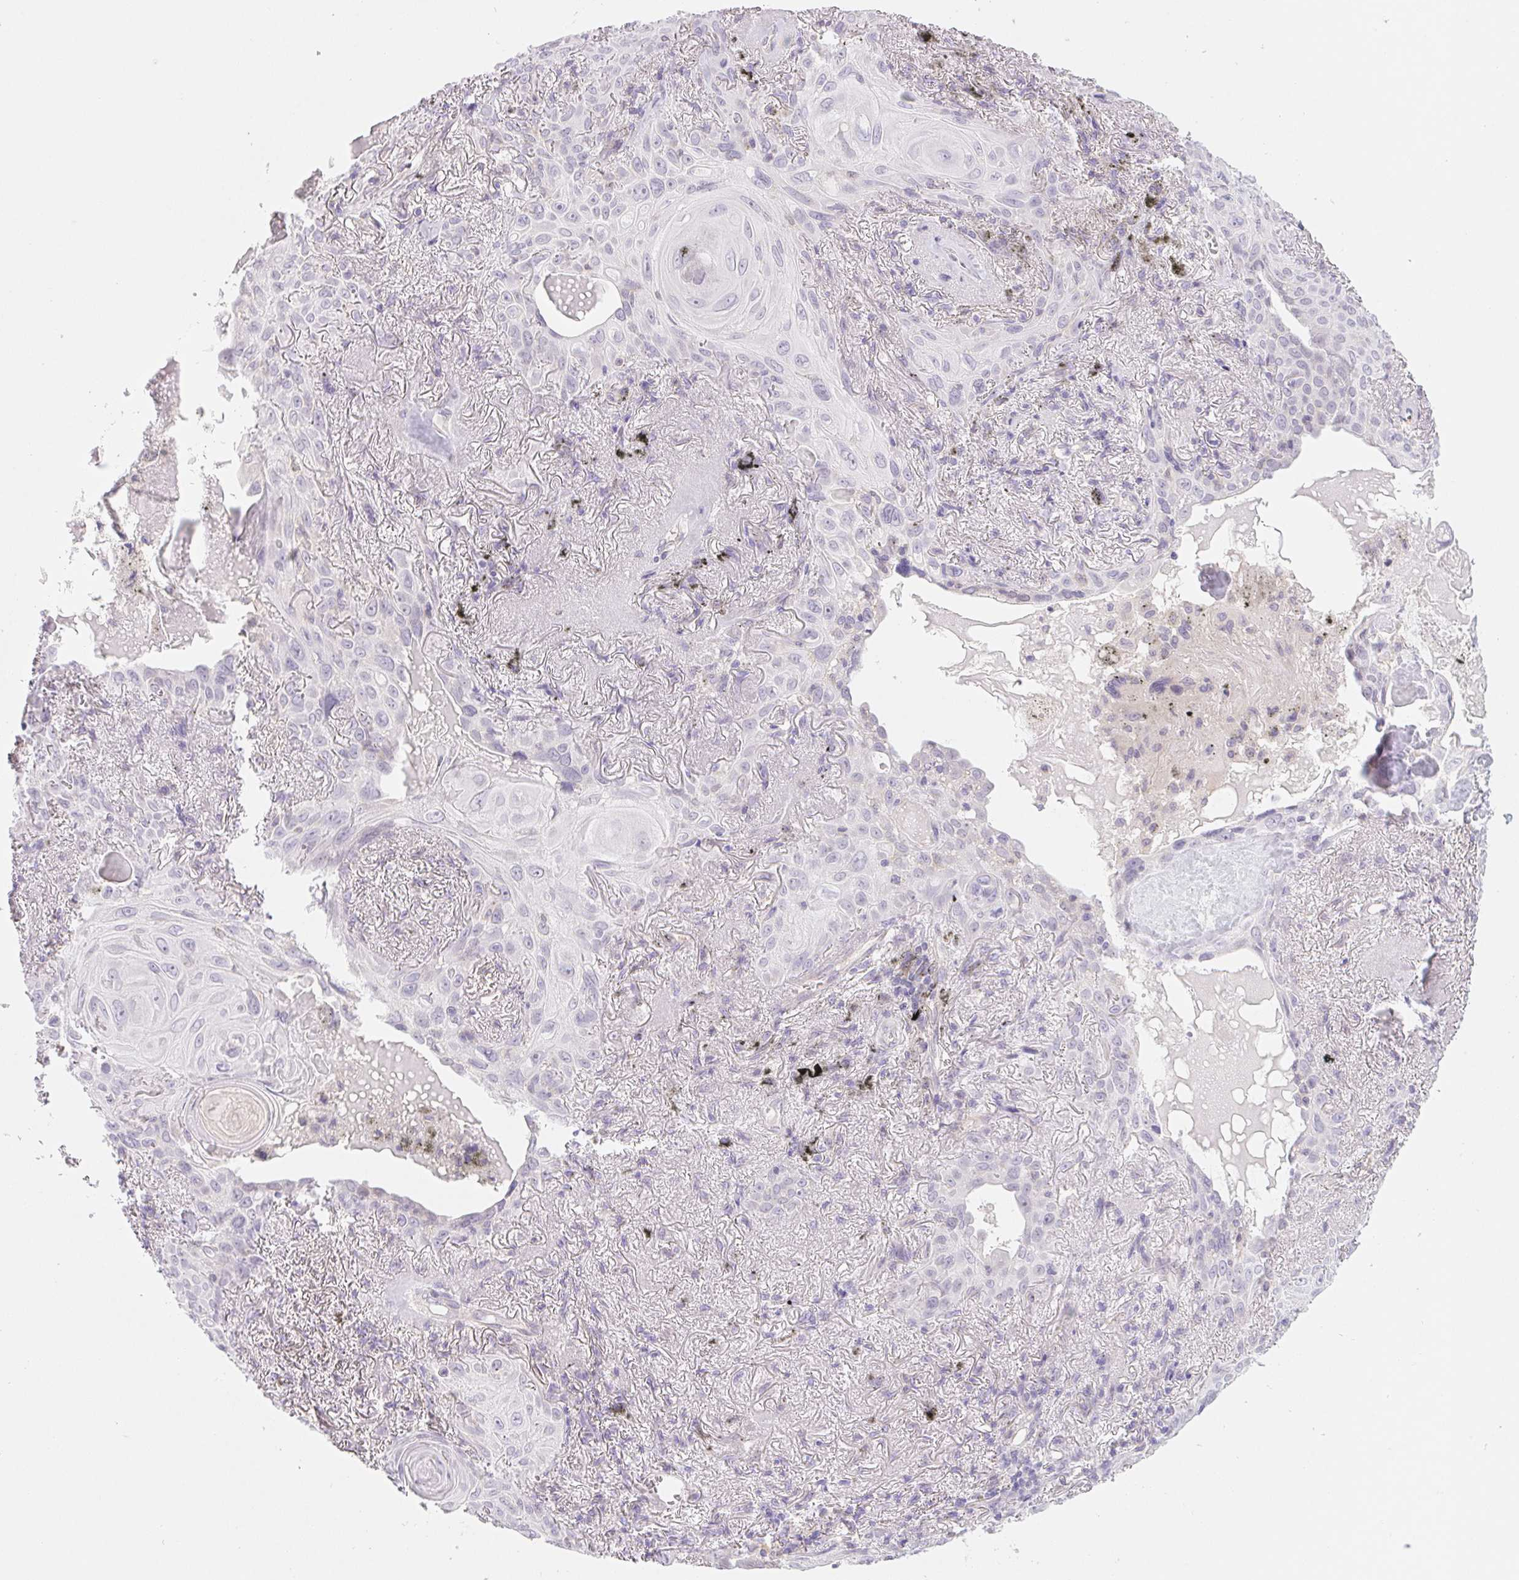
{"staining": {"intensity": "negative", "quantity": "none", "location": "none"}, "tissue": "lung cancer", "cell_type": "Tumor cells", "image_type": "cancer", "snomed": [{"axis": "morphology", "description": "Squamous cell carcinoma, NOS"}, {"axis": "topography", "description": "Lung"}], "caption": "Immunohistochemistry (IHC) of lung cancer shows no expression in tumor cells.", "gene": "CTNND2", "patient": {"sex": "male", "age": 79}}